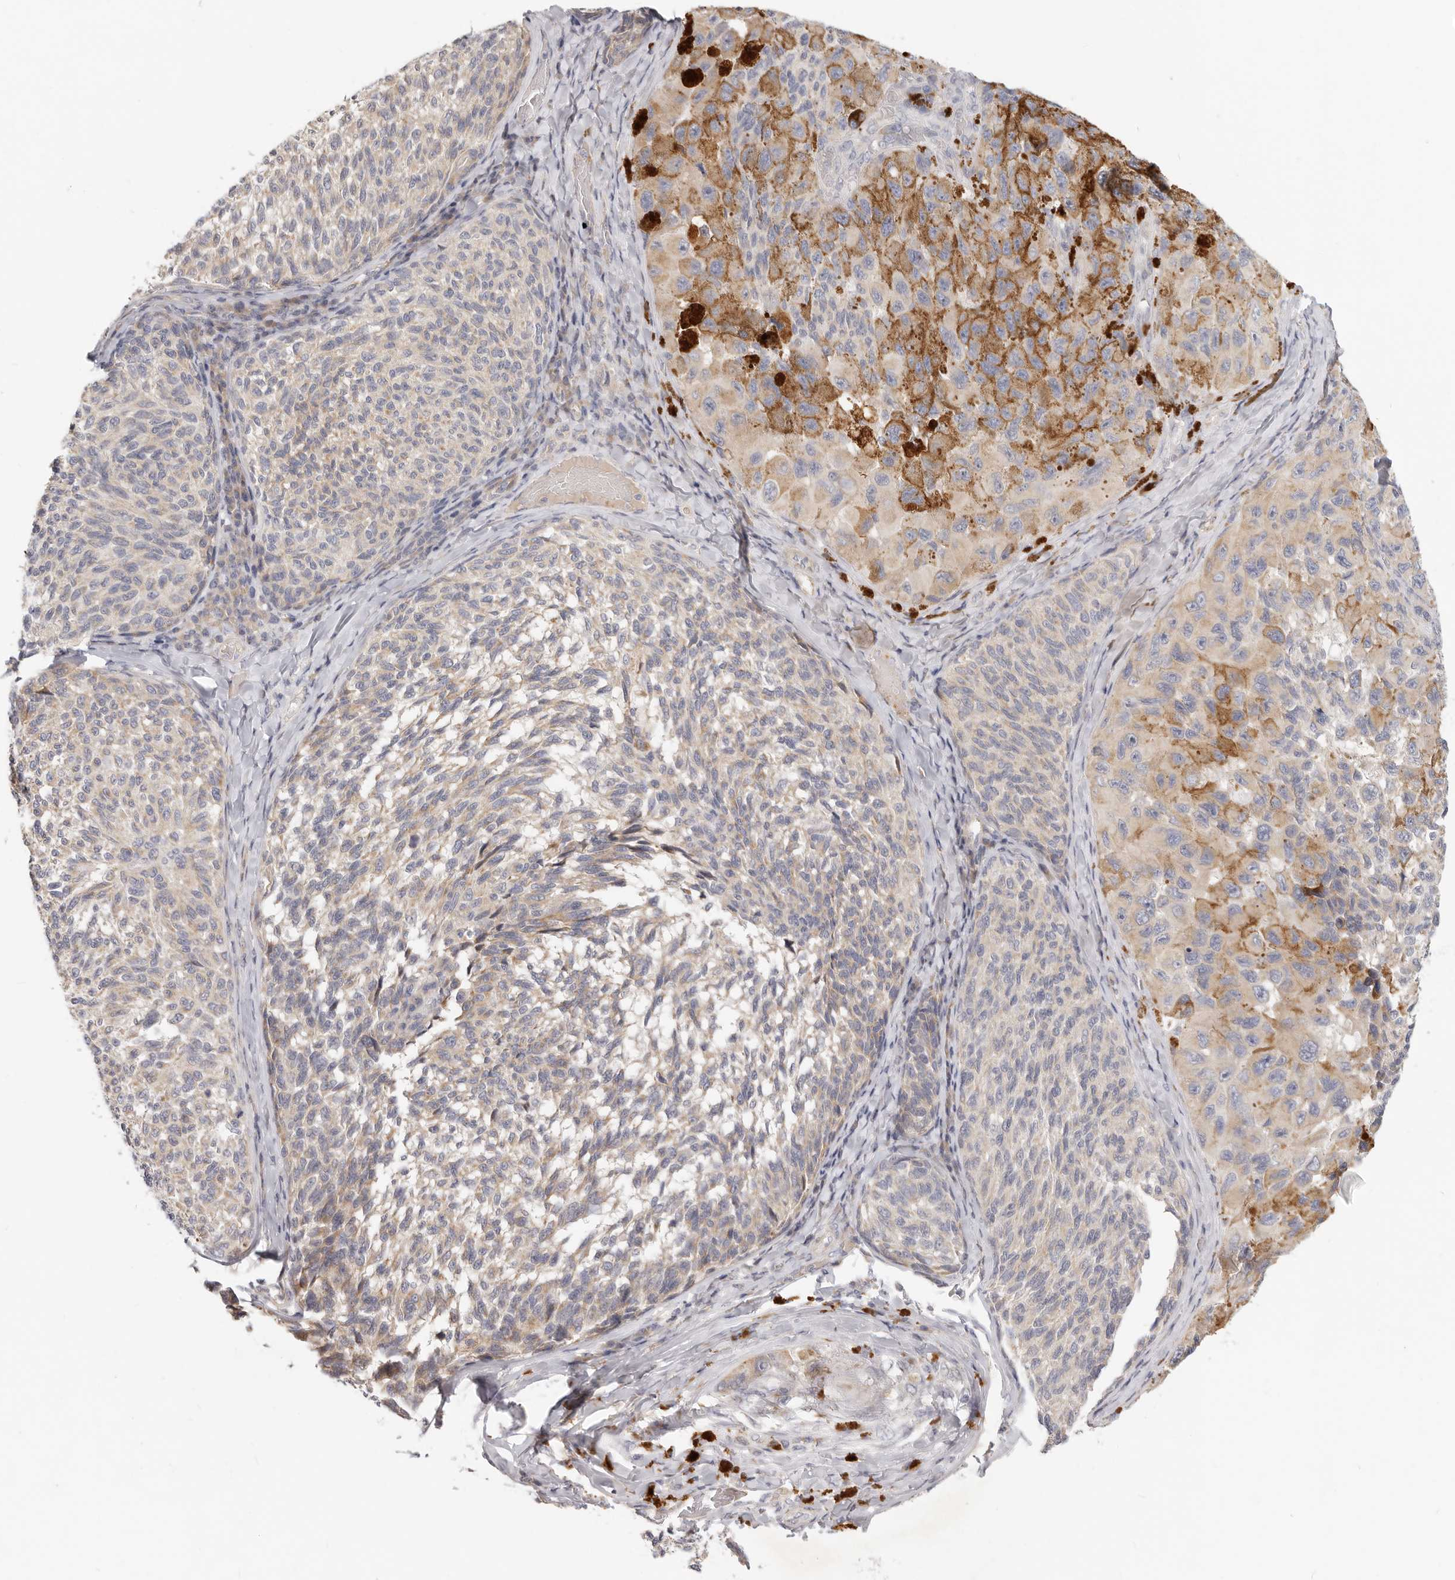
{"staining": {"intensity": "negative", "quantity": "none", "location": "none"}, "tissue": "melanoma", "cell_type": "Tumor cells", "image_type": "cancer", "snomed": [{"axis": "morphology", "description": "Malignant melanoma, NOS"}, {"axis": "topography", "description": "Skin"}], "caption": "Immunohistochemistry histopathology image of malignant melanoma stained for a protein (brown), which displays no staining in tumor cells. The staining was performed using DAB to visualize the protein expression in brown, while the nuclei were stained in blue with hematoxylin (Magnification: 20x).", "gene": "TFB2M", "patient": {"sex": "female", "age": 73}}